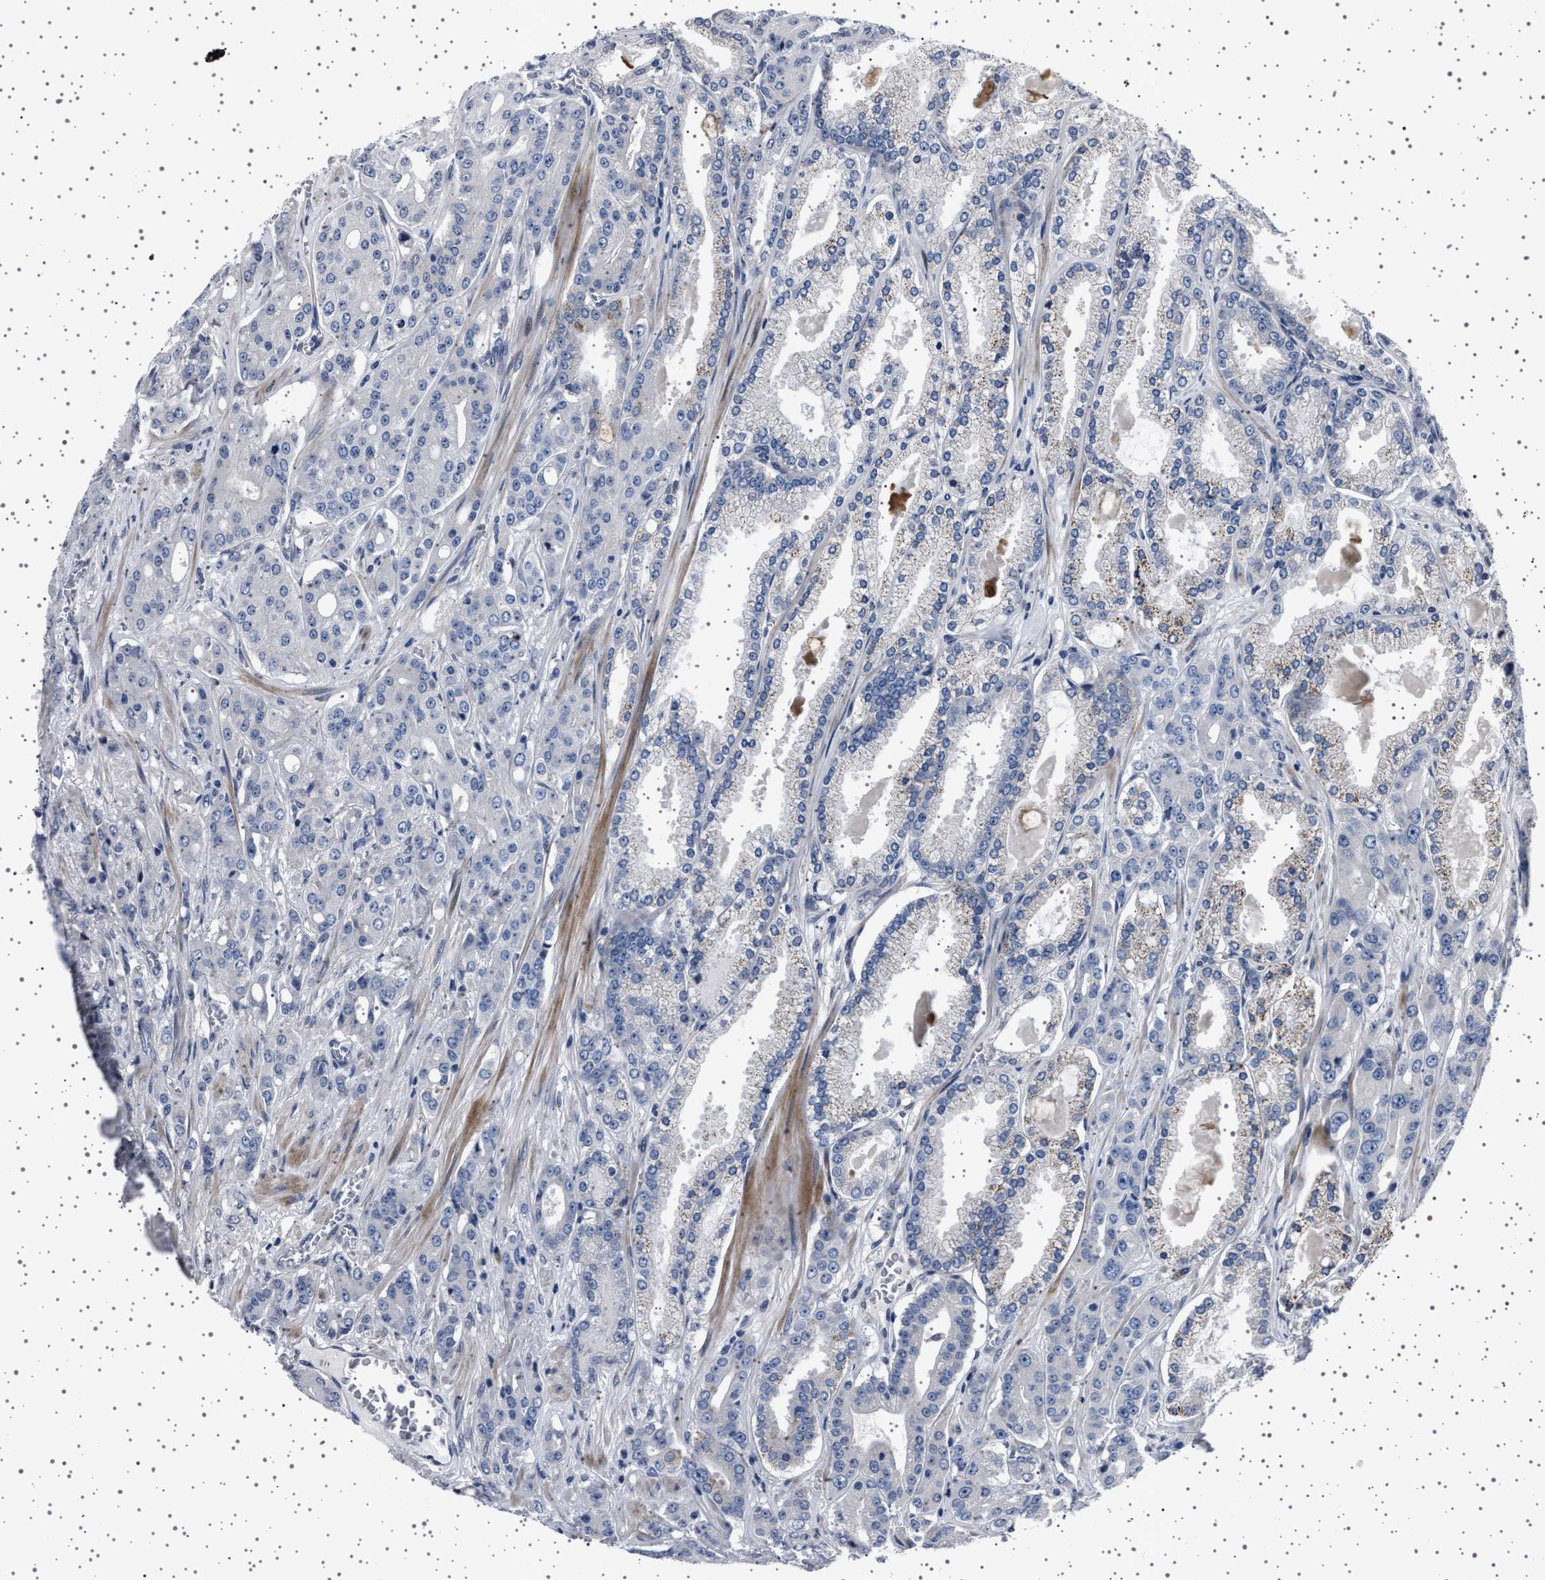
{"staining": {"intensity": "negative", "quantity": "none", "location": "none"}, "tissue": "prostate cancer", "cell_type": "Tumor cells", "image_type": "cancer", "snomed": [{"axis": "morphology", "description": "Adenocarcinoma, High grade"}, {"axis": "topography", "description": "Prostate"}], "caption": "Tumor cells are negative for brown protein staining in prostate cancer (high-grade adenocarcinoma).", "gene": "PAK5", "patient": {"sex": "male", "age": 71}}